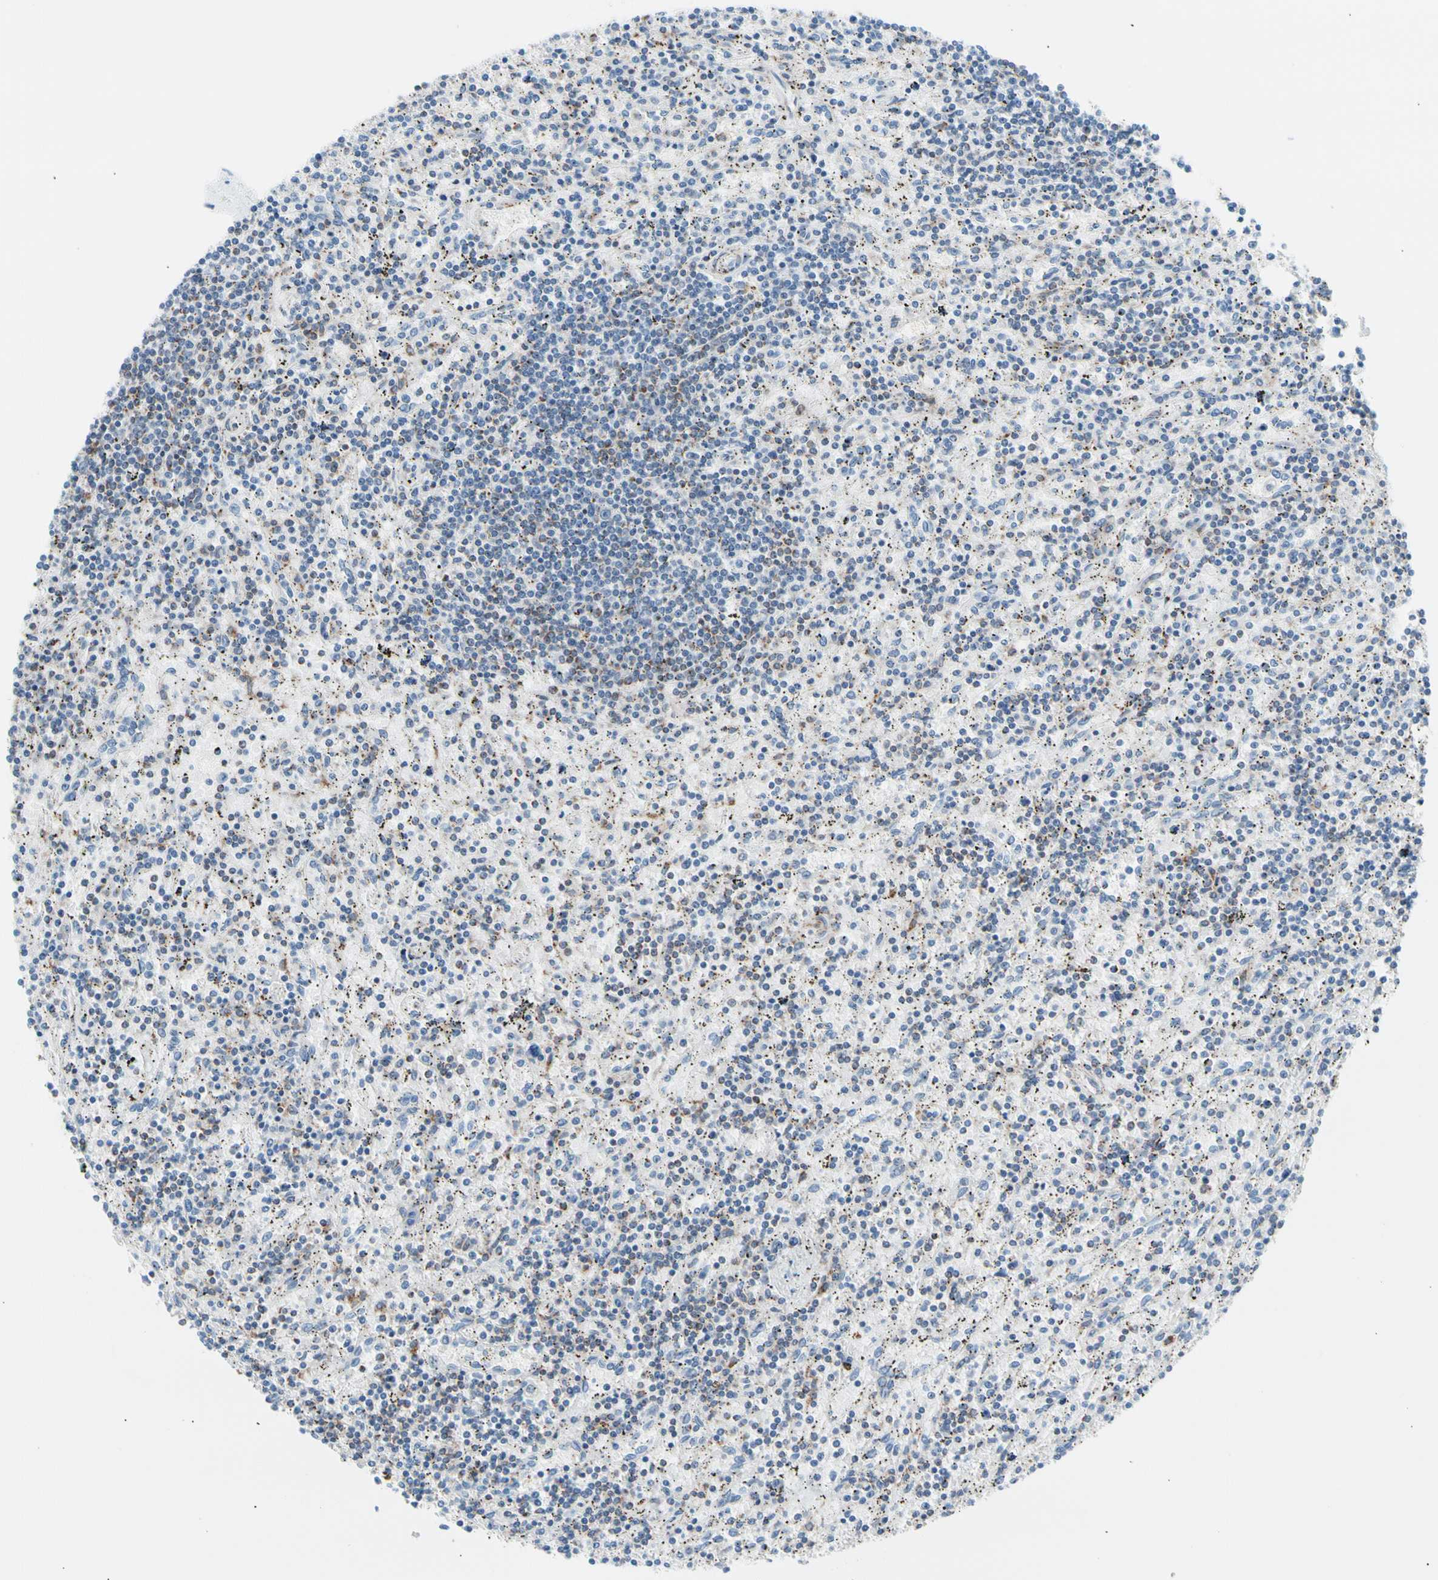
{"staining": {"intensity": "weak", "quantity": "<25%", "location": "cytoplasmic/membranous"}, "tissue": "lymphoma", "cell_type": "Tumor cells", "image_type": "cancer", "snomed": [{"axis": "morphology", "description": "Malignant lymphoma, non-Hodgkin's type, Low grade"}, {"axis": "topography", "description": "Spleen"}], "caption": "An immunohistochemistry micrograph of lymphoma is shown. There is no staining in tumor cells of lymphoma.", "gene": "HK1", "patient": {"sex": "male", "age": 76}}